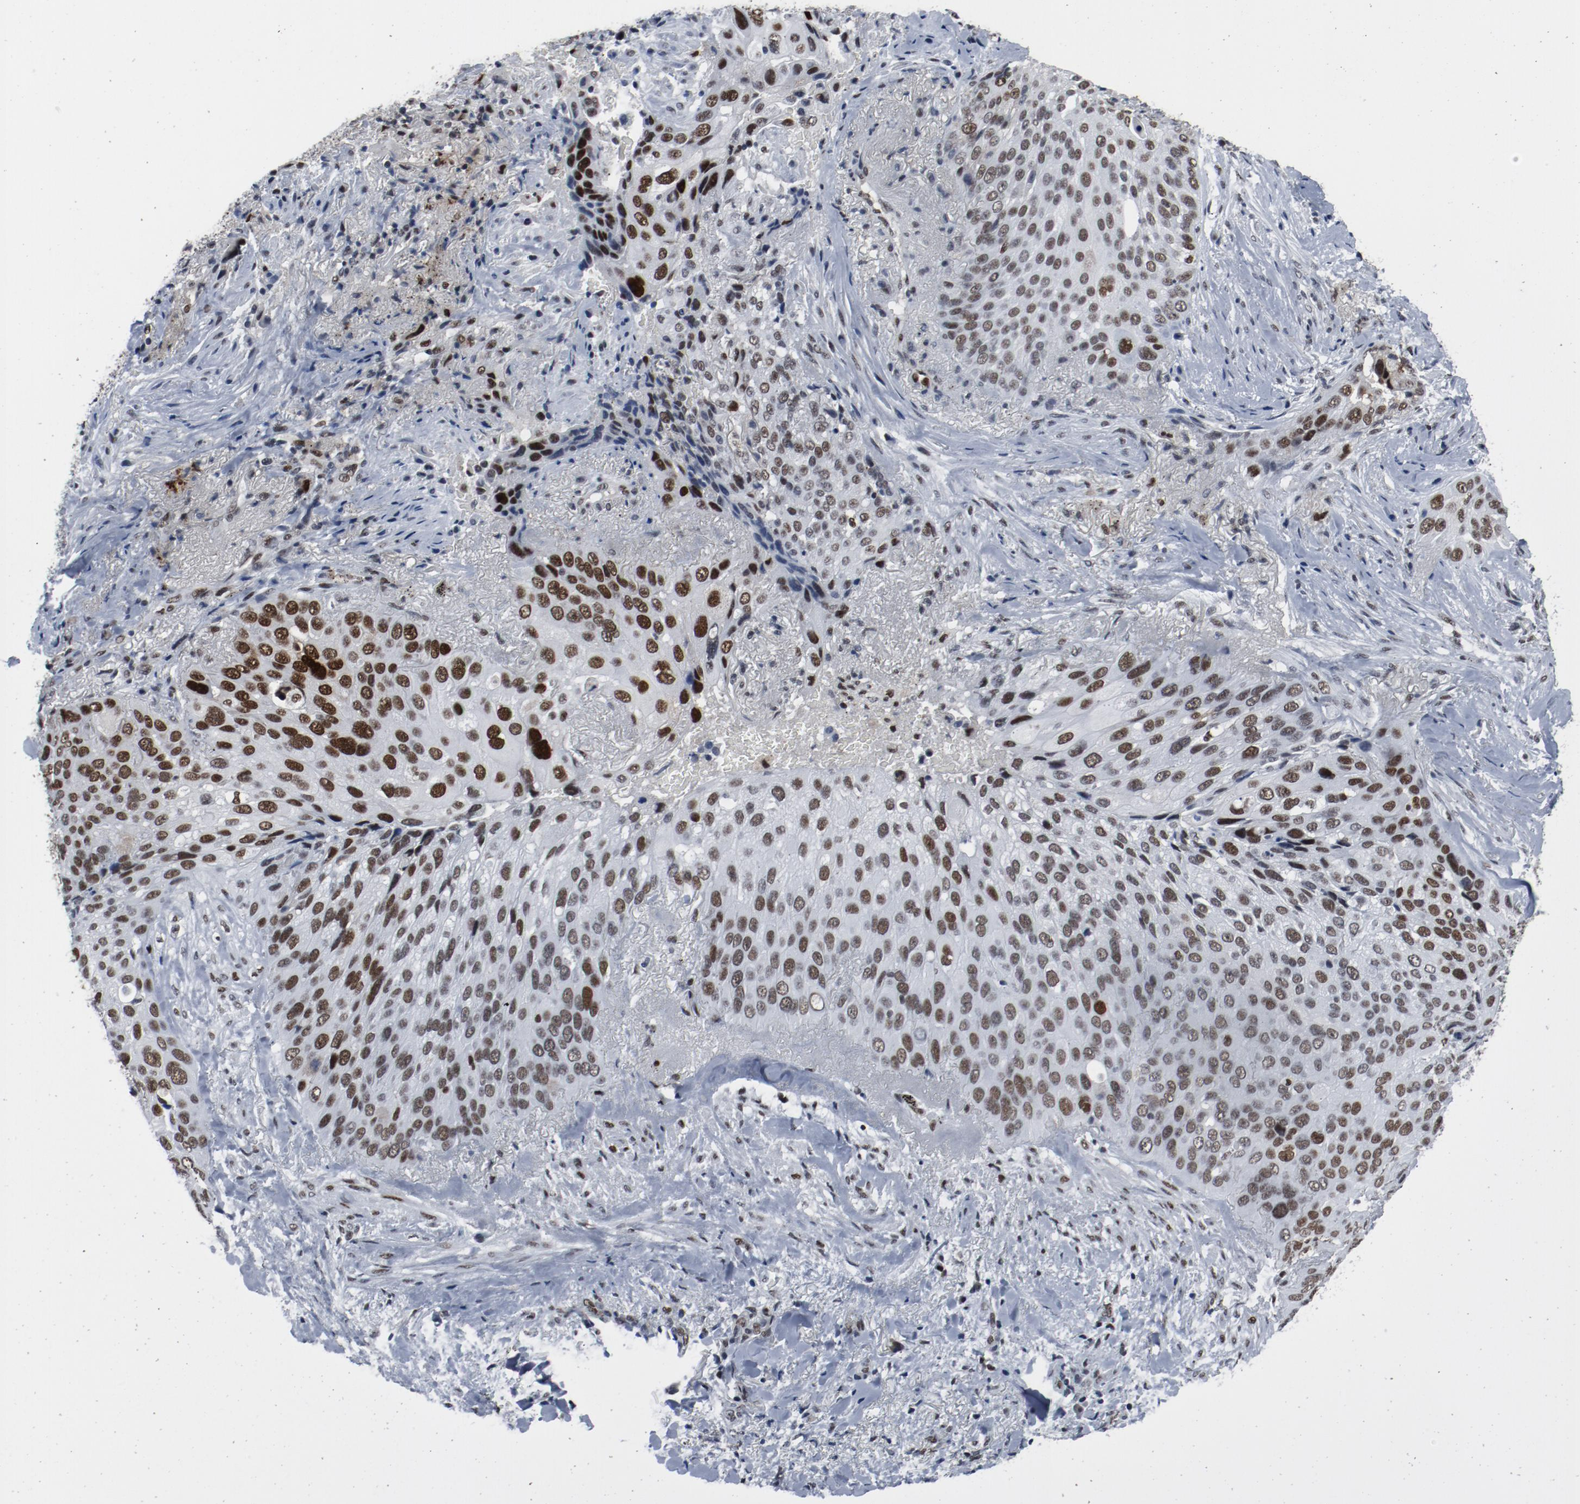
{"staining": {"intensity": "strong", "quantity": ">75%", "location": "nuclear"}, "tissue": "lung cancer", "cell_type": "Tumor cells", "image_type": "cancer", "snomed": [{"axis": "morphology", "description": "Squamous cell carcinoma, NOS"}, {"axis": "topography", "description": "Lung"}], "caption": "The photomicrograph shows a brown stain indicating the presence of a protein in the nuclear of tumor cells in lung squamous cell carcinoma. (IHC, brightfield microscopy, high magnification).", "gene": "JMJD6", "patient": {"sex": "male", "age": 54}}